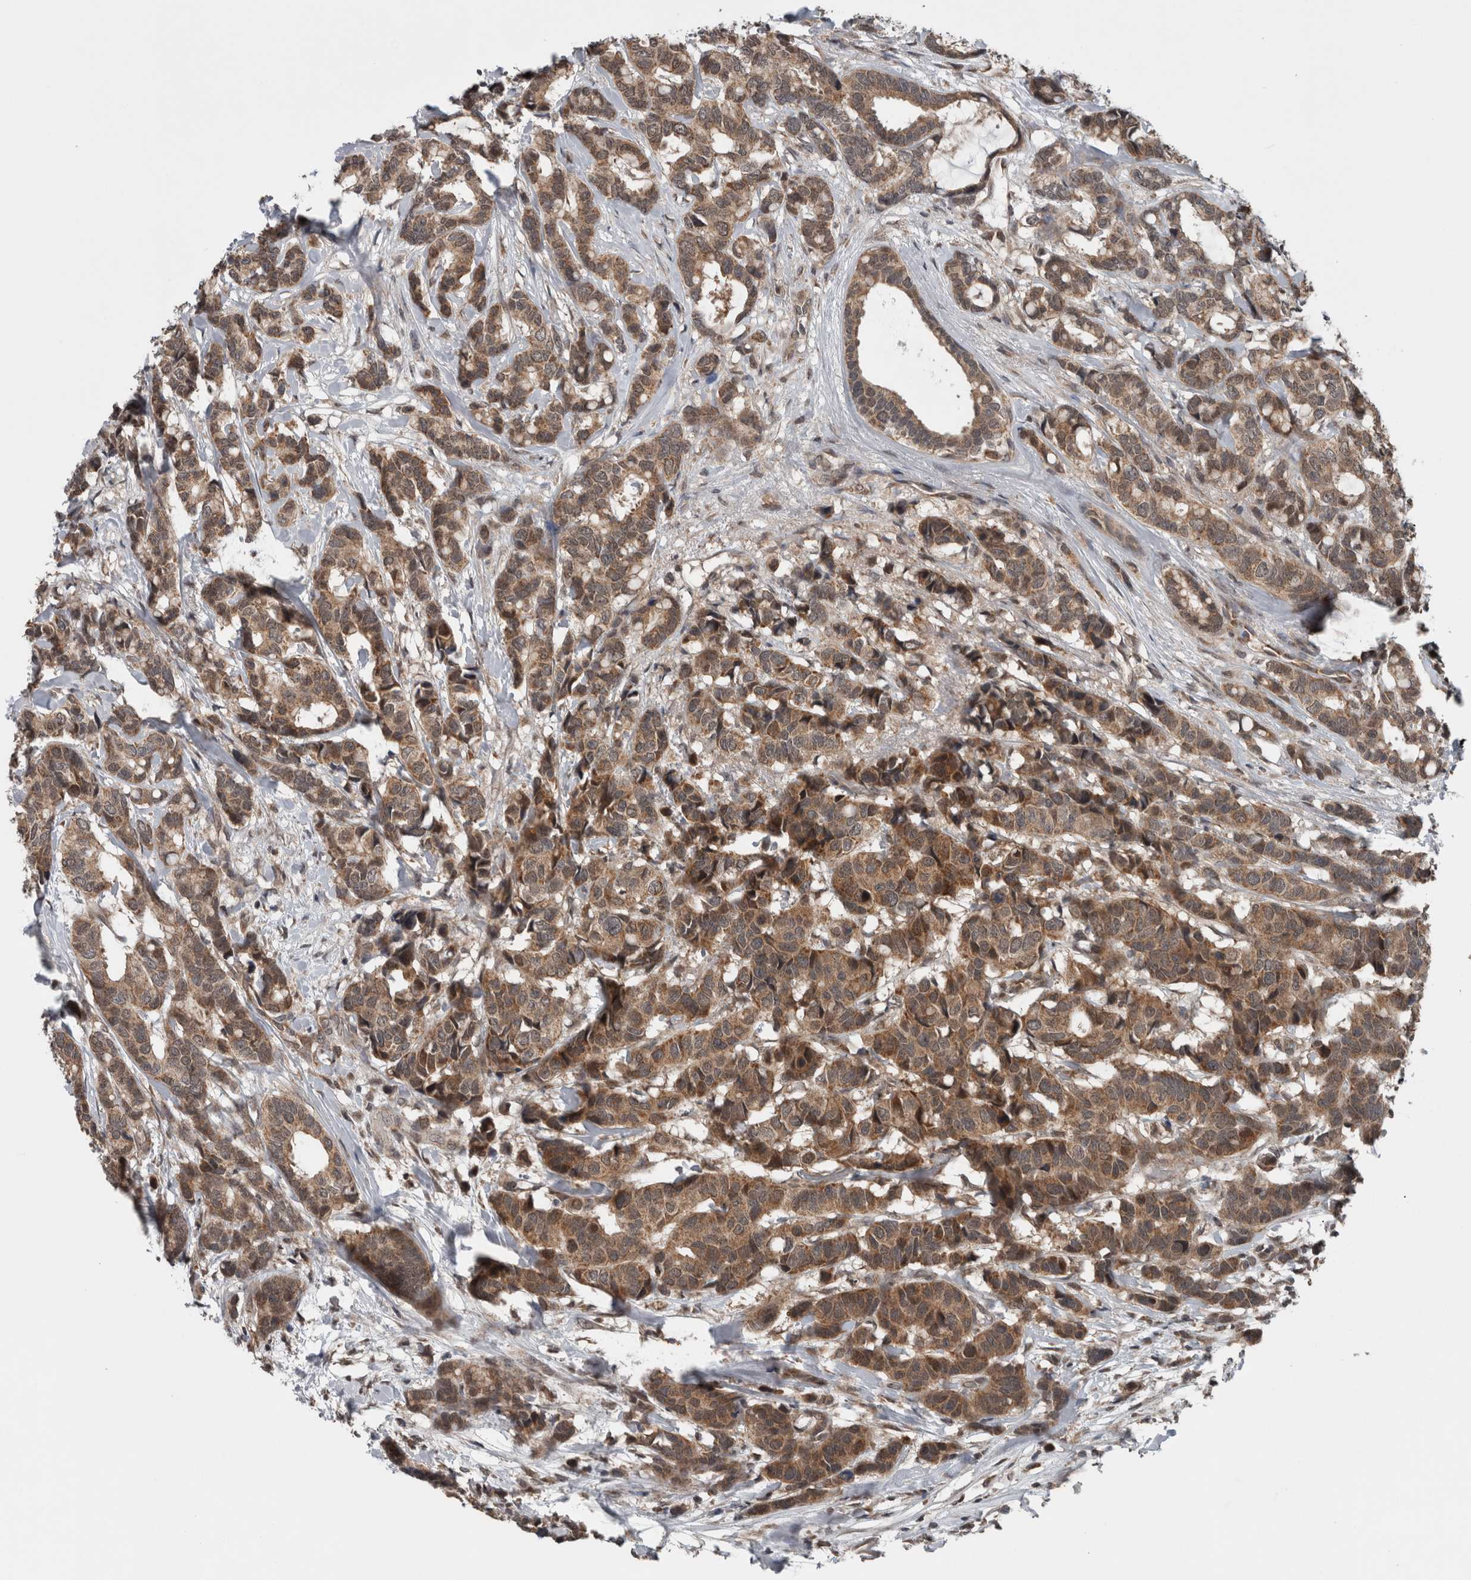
{"staining": {"intensity": "moderate", "quantity": ">75%", "location": "cytoplasmic/membranous"}, "tissue": "breast cancer", "cell_type": "Tumor cells", "image_type": "cancer", "snomed": [{"axis": "morphology", "description": "Duct carcinoma"}, {"axis": "topography", "description": "Breast"}], "caption": "This photomicrograph demonstrates immunohistochemistry (IHC) staining of invasive ductal carcinoma (breast), with medium moderate cytoplasmic/membranous staining in approximately >75% of tumor cells.", "gene": "ENY2", "patient": {"sex": "female", "age": 87}}